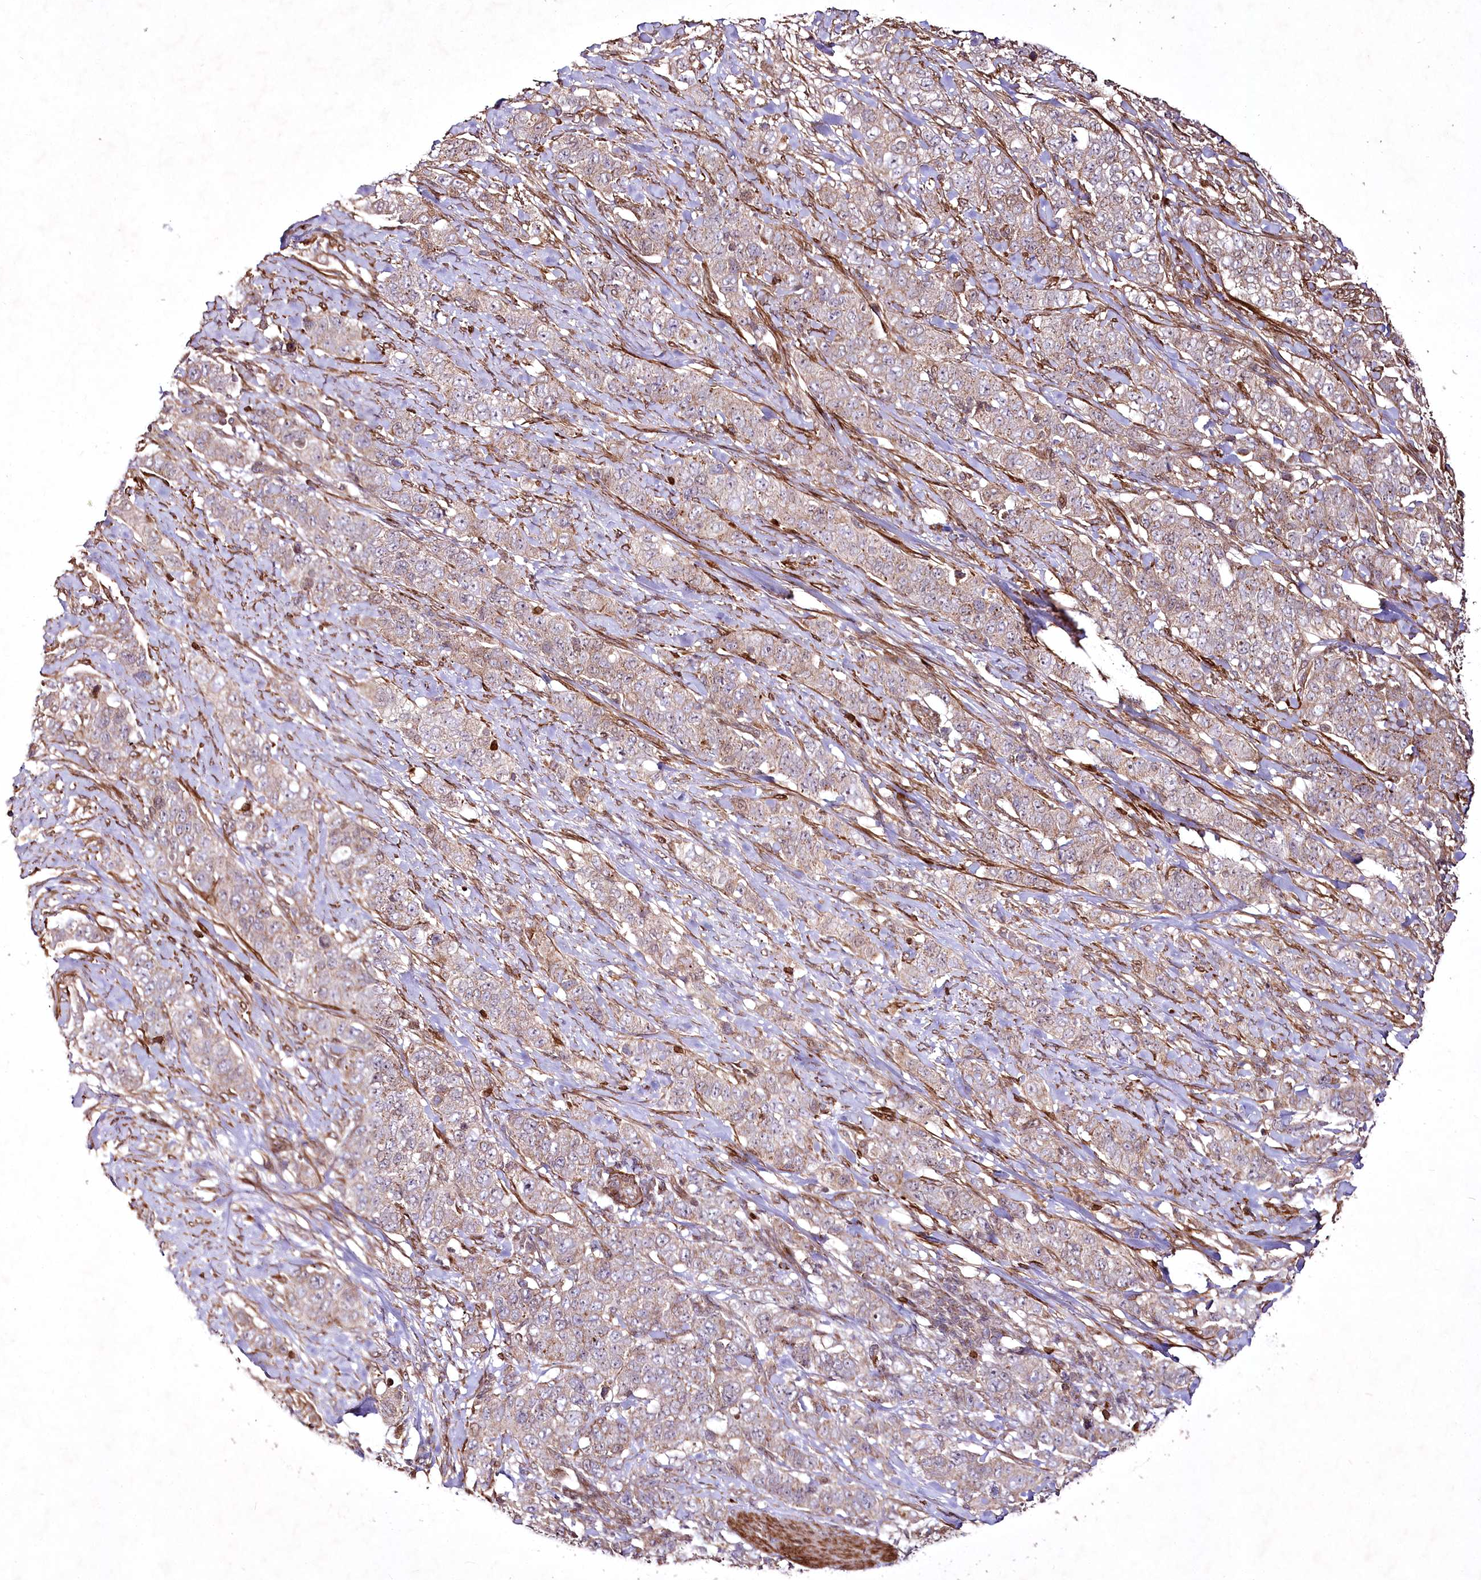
{"staining": {"intensity": "weak", "quantity": "25%-75%", "location": "cytoplasmic/membranous"}, "tissue": "stomach cancer", "cell_type": "Tumor cells", "image_type": "cancer", "snomed": [{"axis": "morphology", "description": "Adenocarcinoma, NOS"}, {"axis": "topography", "description": "Stomach"}], "caption": "Brown immunohistochemical staining in human stomach cancer reveals weak cytoplasmic/membranous staining in approximately 25%-75% of tumor cells. (brown staining indicates protein expression, while blue staining denotes nuclei).", "gene": "PSTK", "patient": {"sex": "male", "age": 48}}